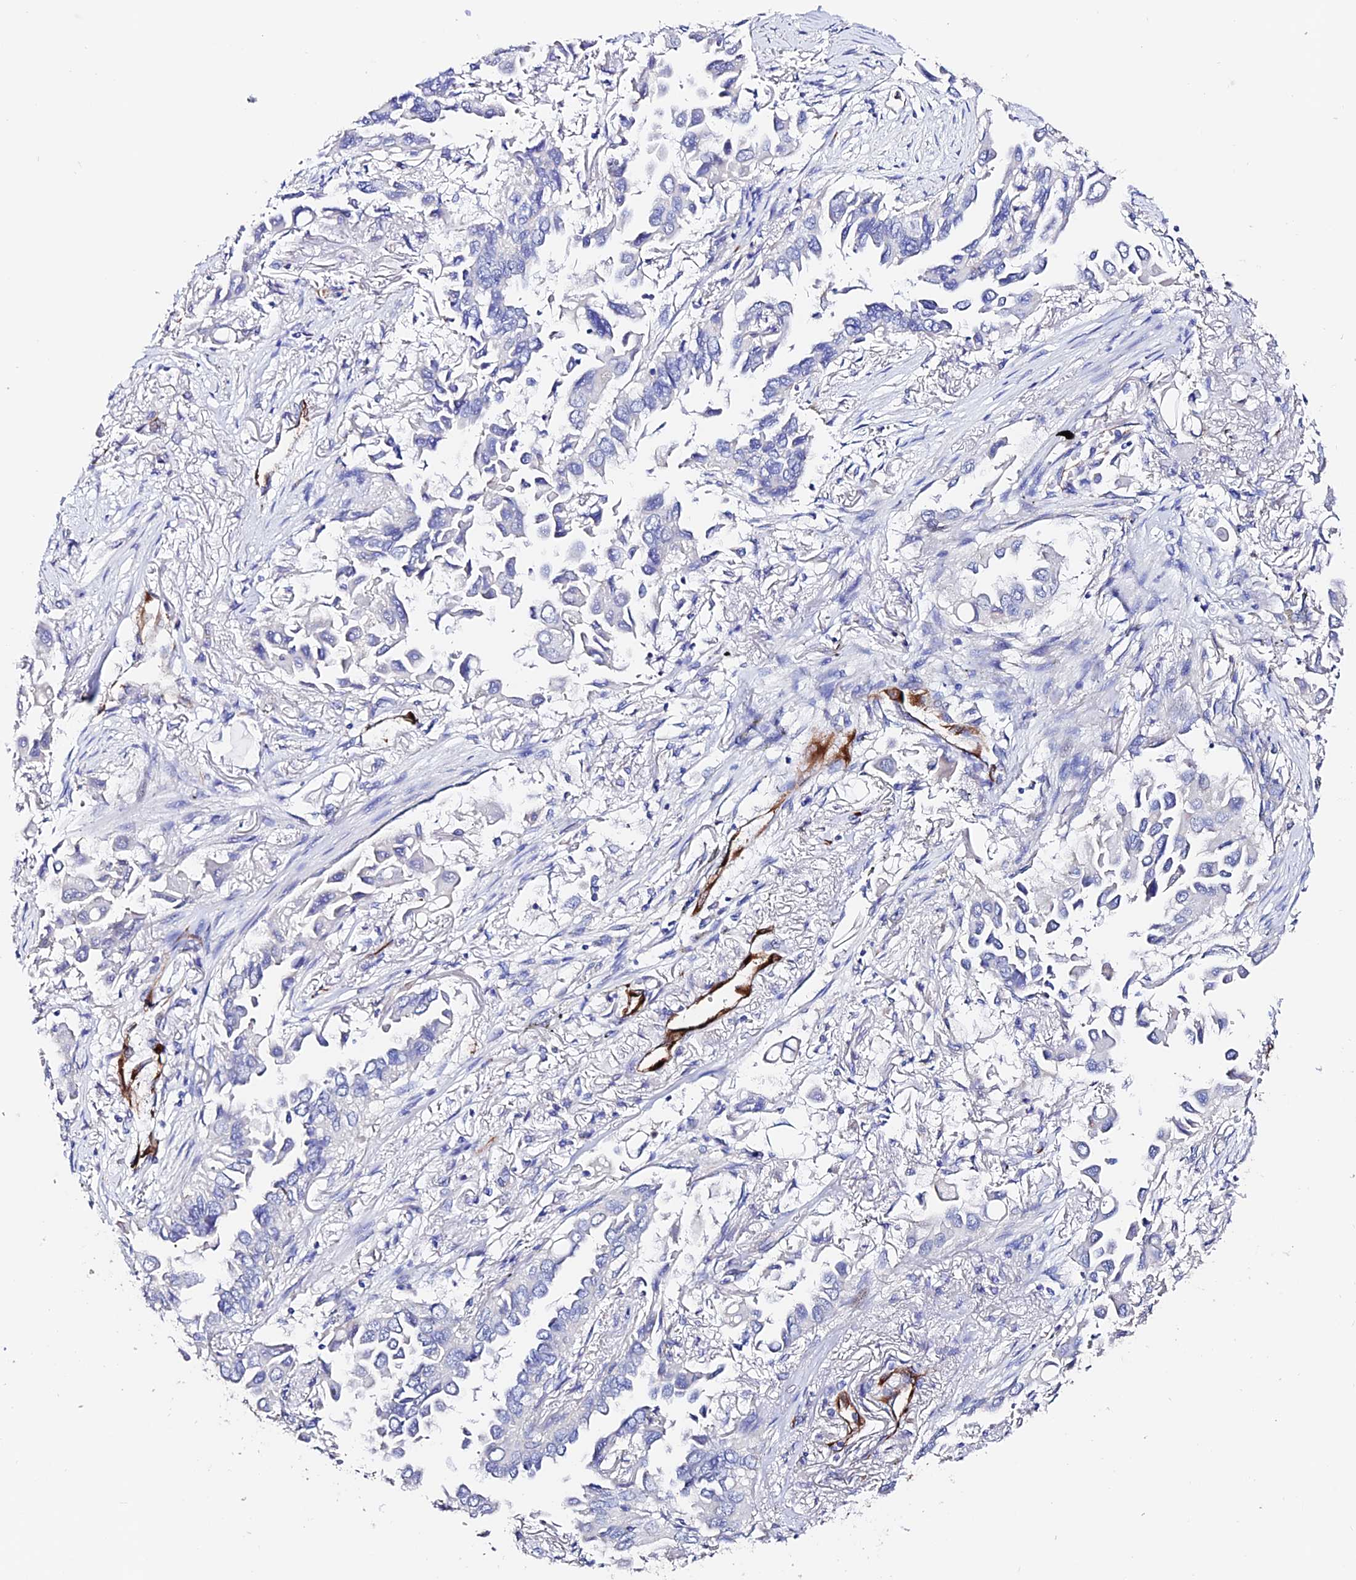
{"staining": {"intensity": "negative", "quantity": "none", "location": "none"}, "tissue": "lung cancer", "cell_type": "Tumor cells", "image_type": "cancer", "snomed": [{"axis": "morphology", "description": "Adenocarcinoma, NOS"}, {"axis": "topography", "description": "Lung"}], "caption": "Histopathology image shows no protein staining in tumor cells of lung cancer tissue.", "gene": "ESM1", "patient": {"sex": "female", "age": 76}}